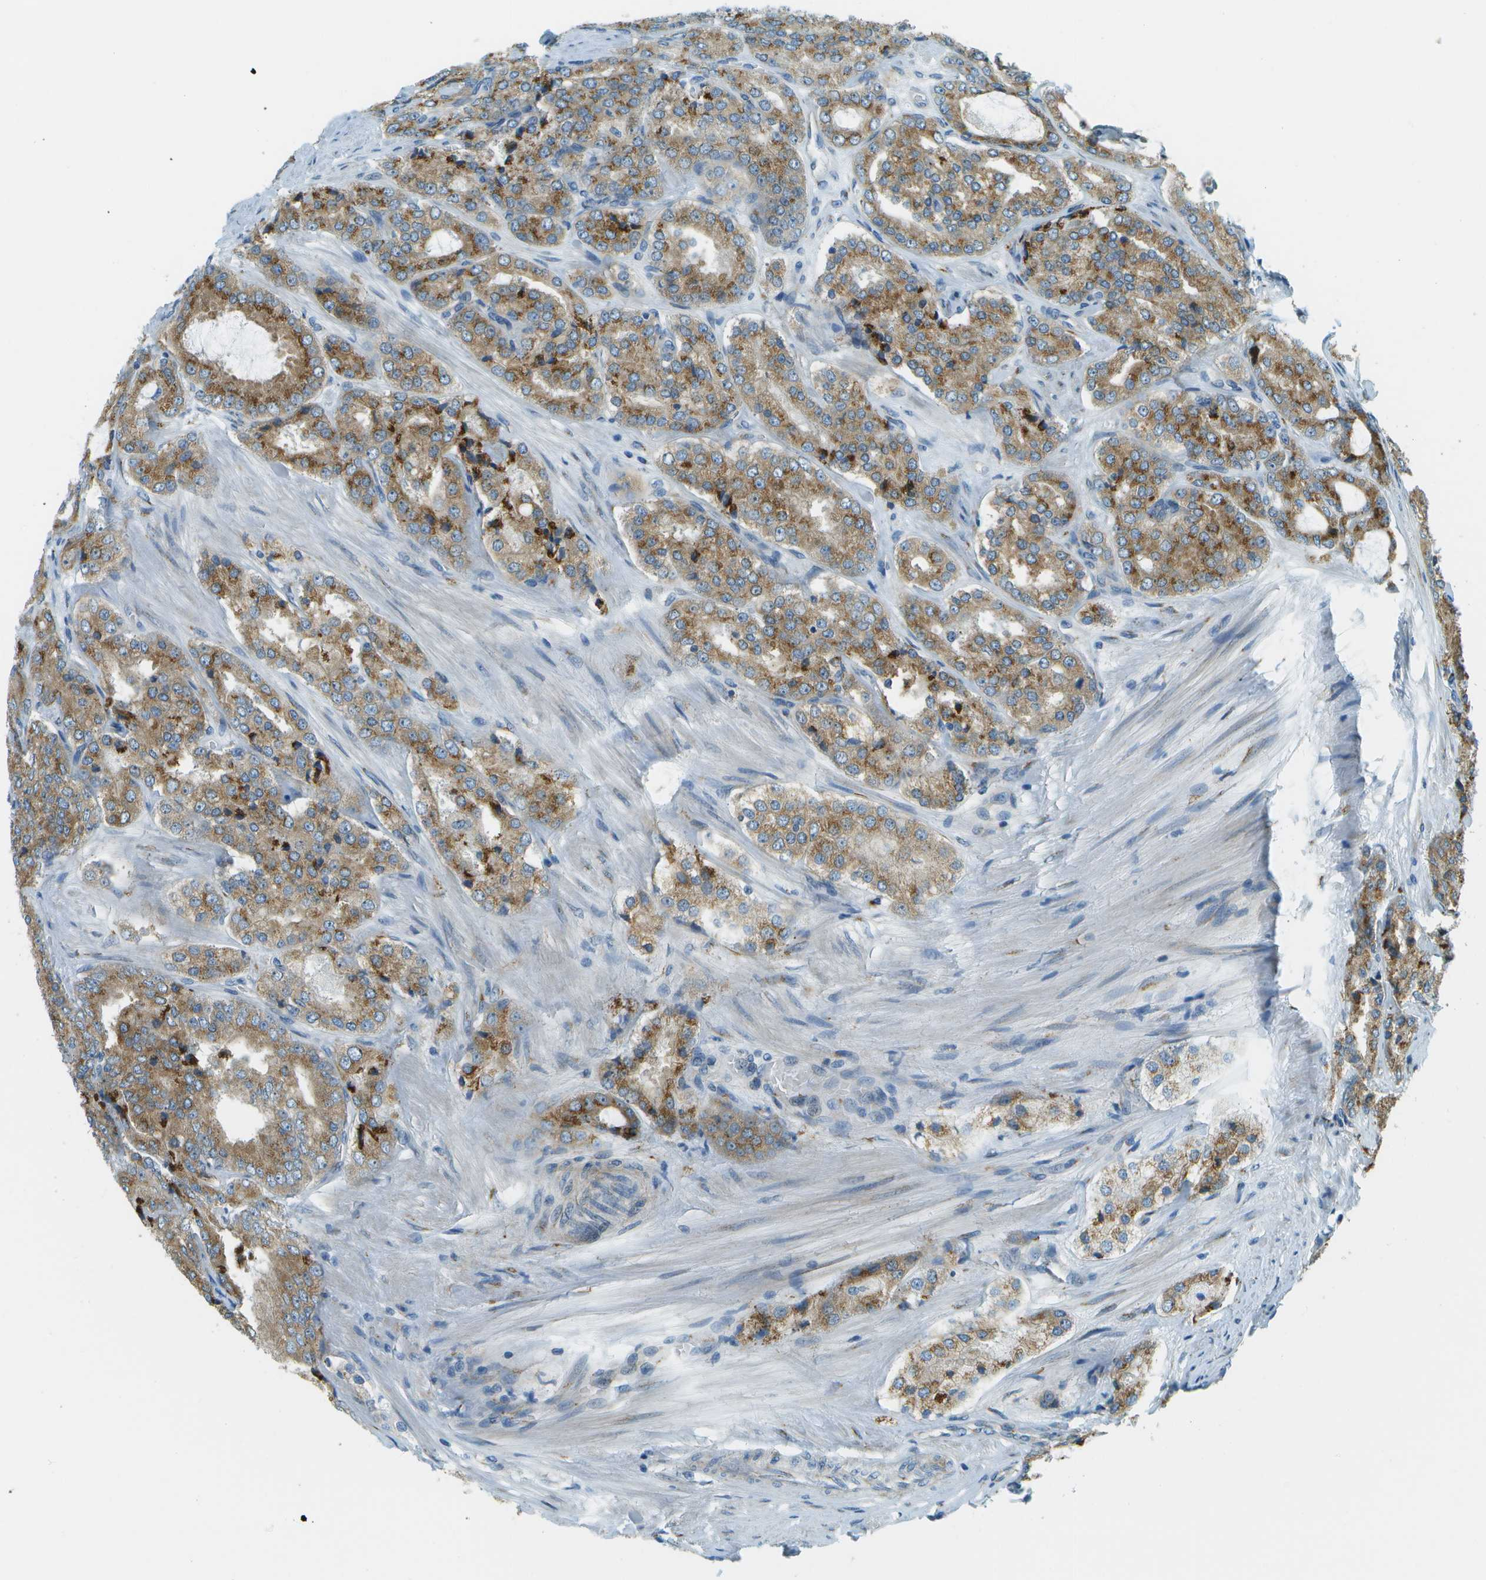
{"staining": {"intensity": "moderate", "quantity": ">75%", "location": "cytoplasmic/membranous"}, "tissue": "prostate cancer", "cell_type": "Tumor cells", "image_type": "cancer", "snomed": [{"axis": "morphology", "description": "Adenocarcinoma, High grade"}, {"axis": "topography", "description": "Prostate"}], "caption": "Moderate cytoplasmic/membranous expression is seen in approximately >75% of tumor cells in prostate cancer.", "gene": "ACBD3", "patient": {"sex": "male", "age": 65}}